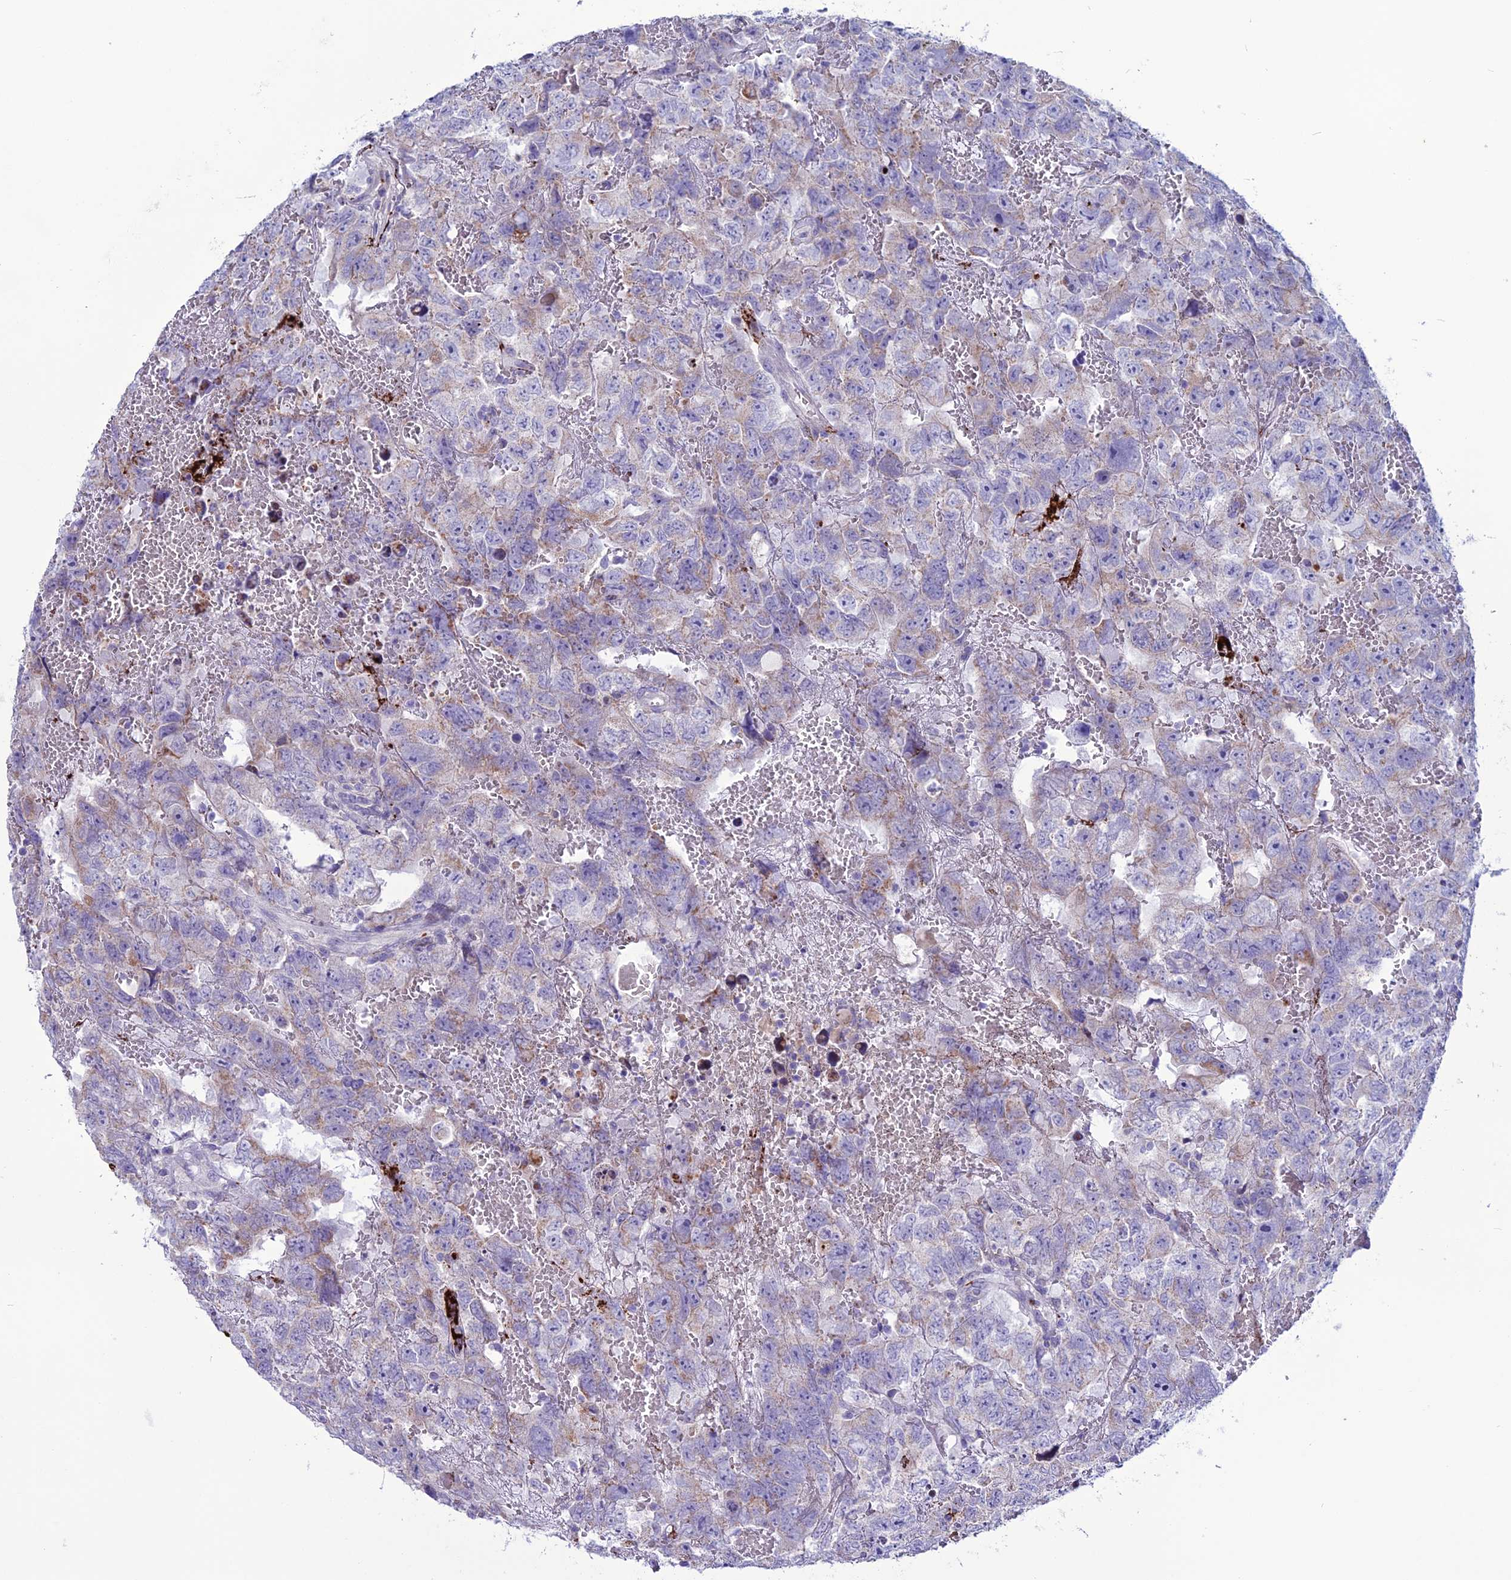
{"staining": {"intensity": "weak", "quantity": "<25%", "location": "cytoplasmic/membranous"}, "tissue": "testis cancer", "cell_type": "Tumor cells", "image_type": "cancer", "snomed": [{"axis": "morphology", "description": "Carcinoma, Embryonal, NOS"}, {"axis": "topography", "description": "Testis"}], "caption": "An immunohistochemistry photomicrograph of testis cancer (embryonal carcinoma) is shown. There is no staining in tumor cells of testis cancer (embryonal carcinoma). (DAB (3,3'-diaminobenzidine) immunohistochemistry (IHC), high magnification).", "gene": "C21orf140", "patient": {"sex": "male", "age": 45}}